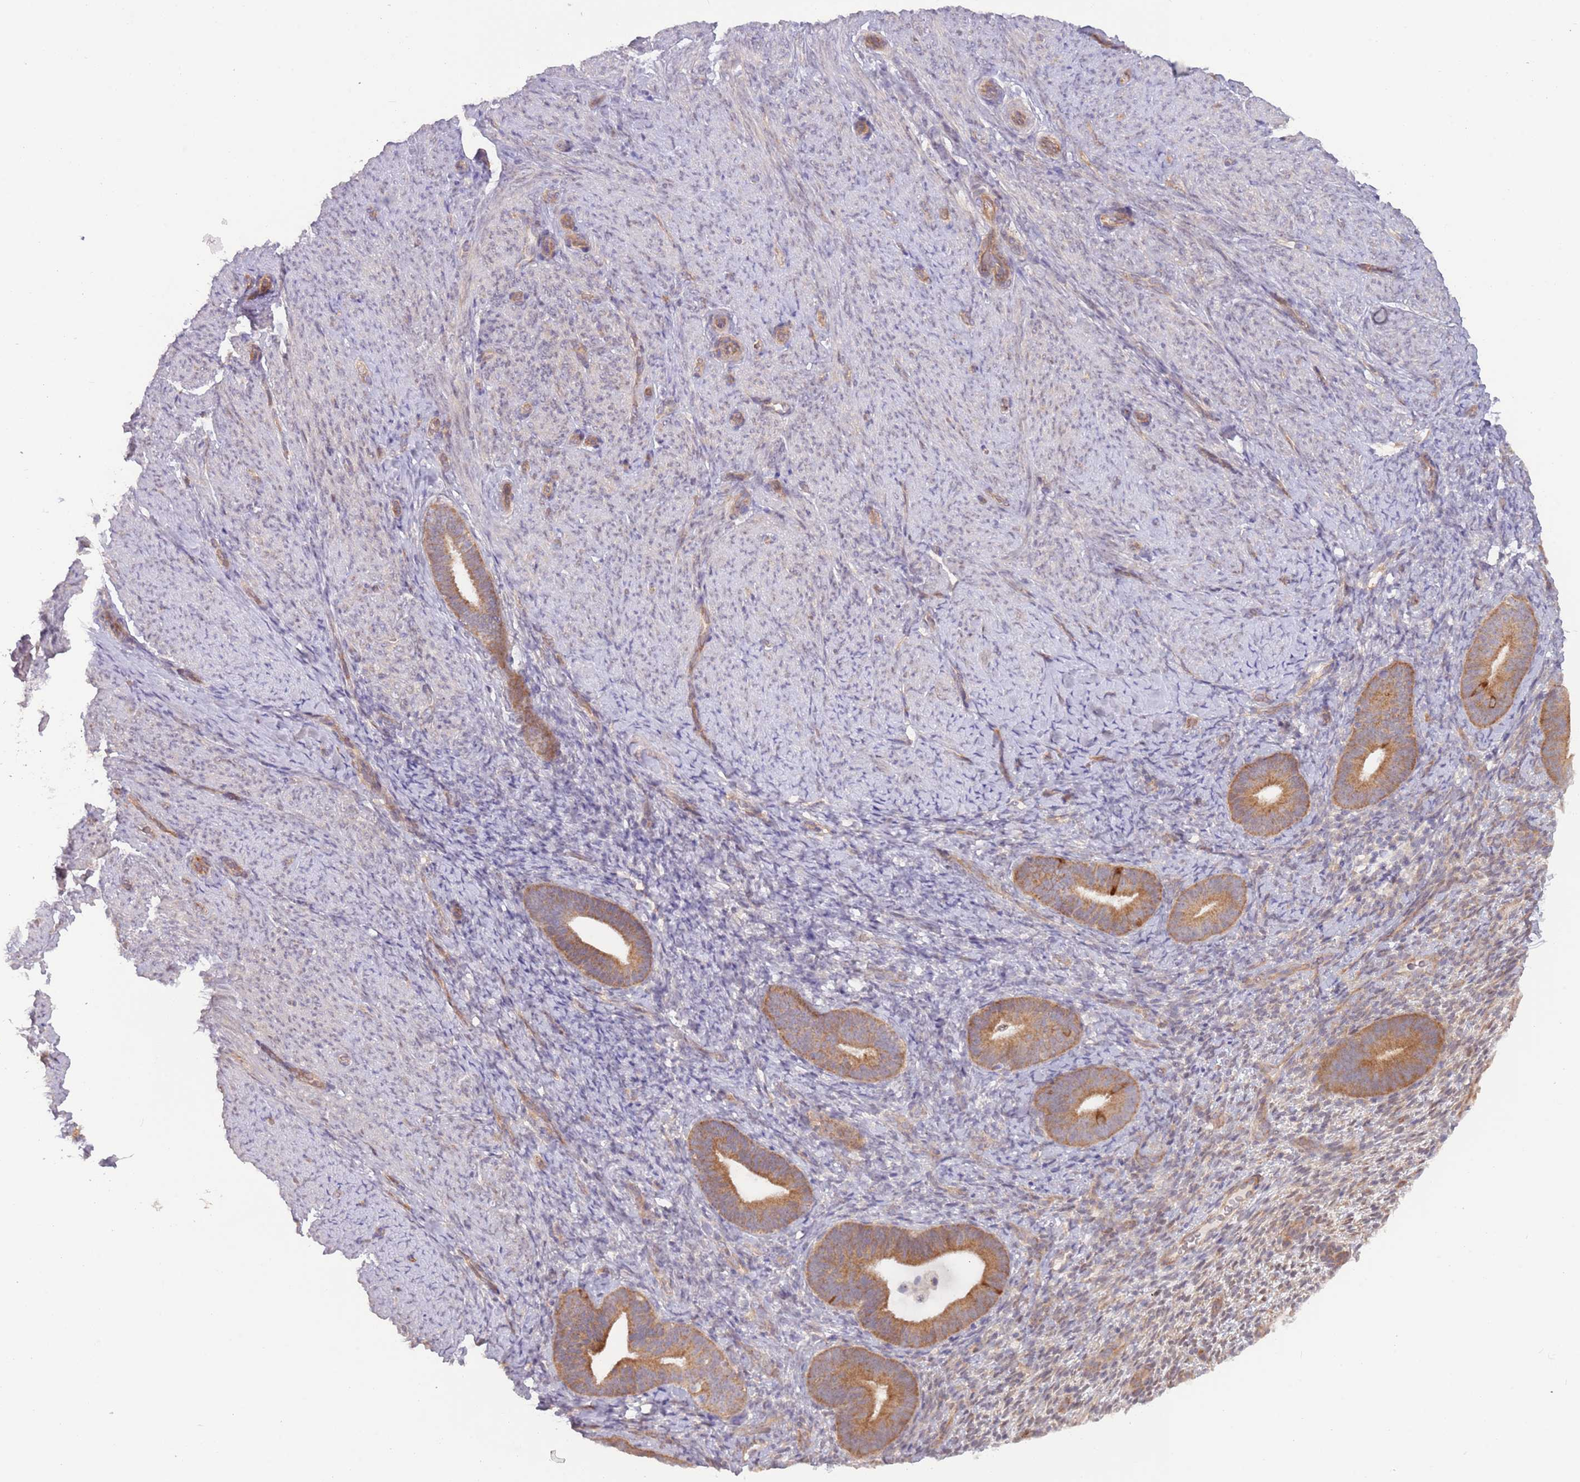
{"staining": {"intensity": "negative", "quantity": "none", "location": "none"}, "tissue": "endometrium", "cell_type": "Cells in endometrial stroma", "image_type": "normal", "snomed": [{"axis": "morphology", "description": "Normal tissue, NOS"}, {"axis": "topography", "description": "Endometrium"}], "caption": "Immunohistochemistry (IHC) image of unremarkable human endometrium stained for a protein (brown), which shows no expression in cells in endometrial stroma.", "gene": "LDHD", "patient": {"sex": "female", "age": 65}}